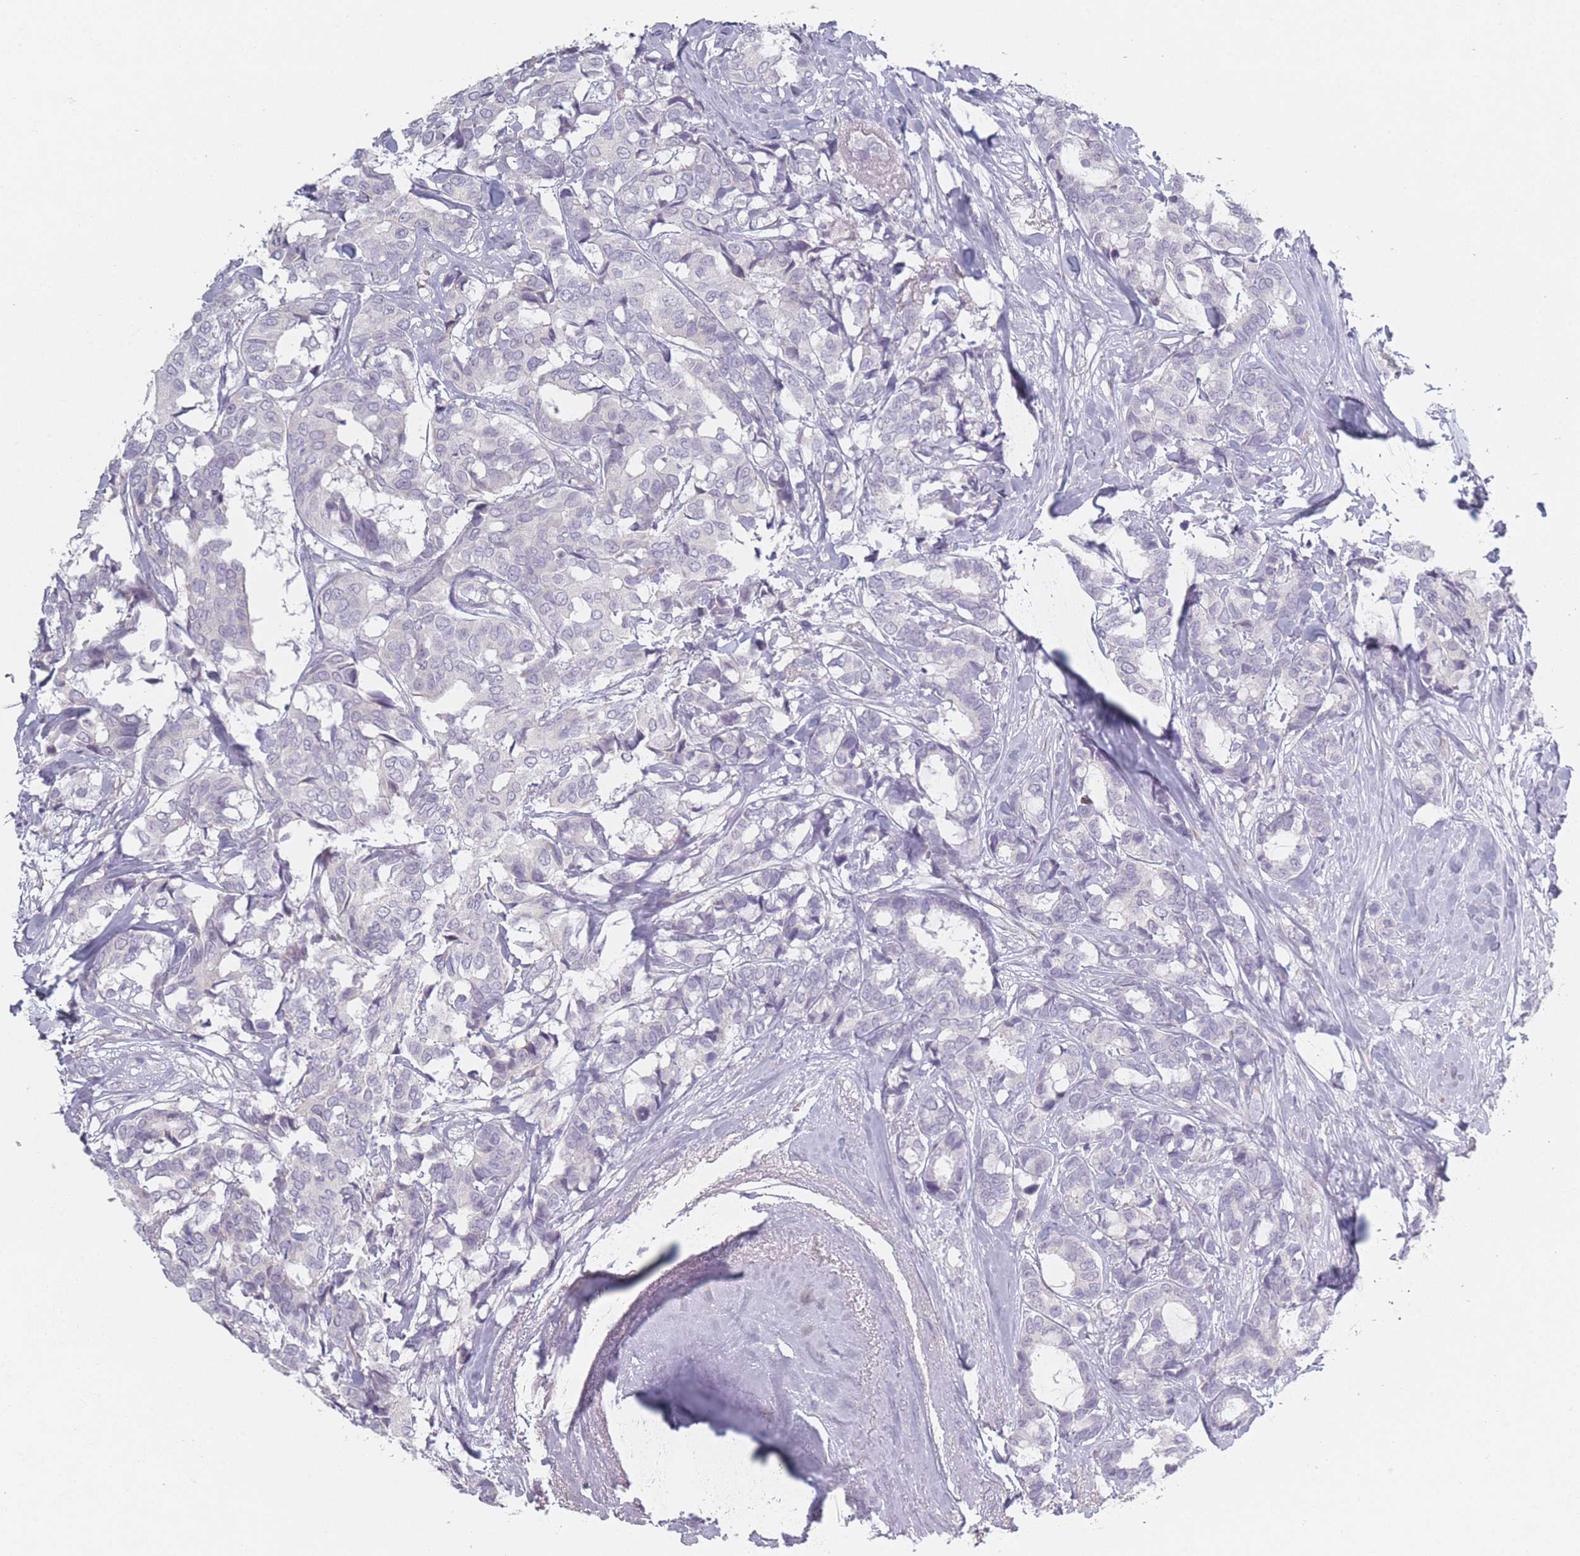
{"staining": {"intensity": "negative", "quantity": "none", "location": "none"}, "tissue": "breast cancer", "cell_type": "Tumor cells", "image_type": "cancer", "snomed": [{"axis": "morphology", "description": "Duct carcinoma"}, {"axis": "topography", "description": "Breast"}], "caption": "This is an IHC photomicrograph of human breast cancer. There is no staining in tumor cells.", "gene": "RASL10B", "patient": {"sex": "female", "age": 87}}